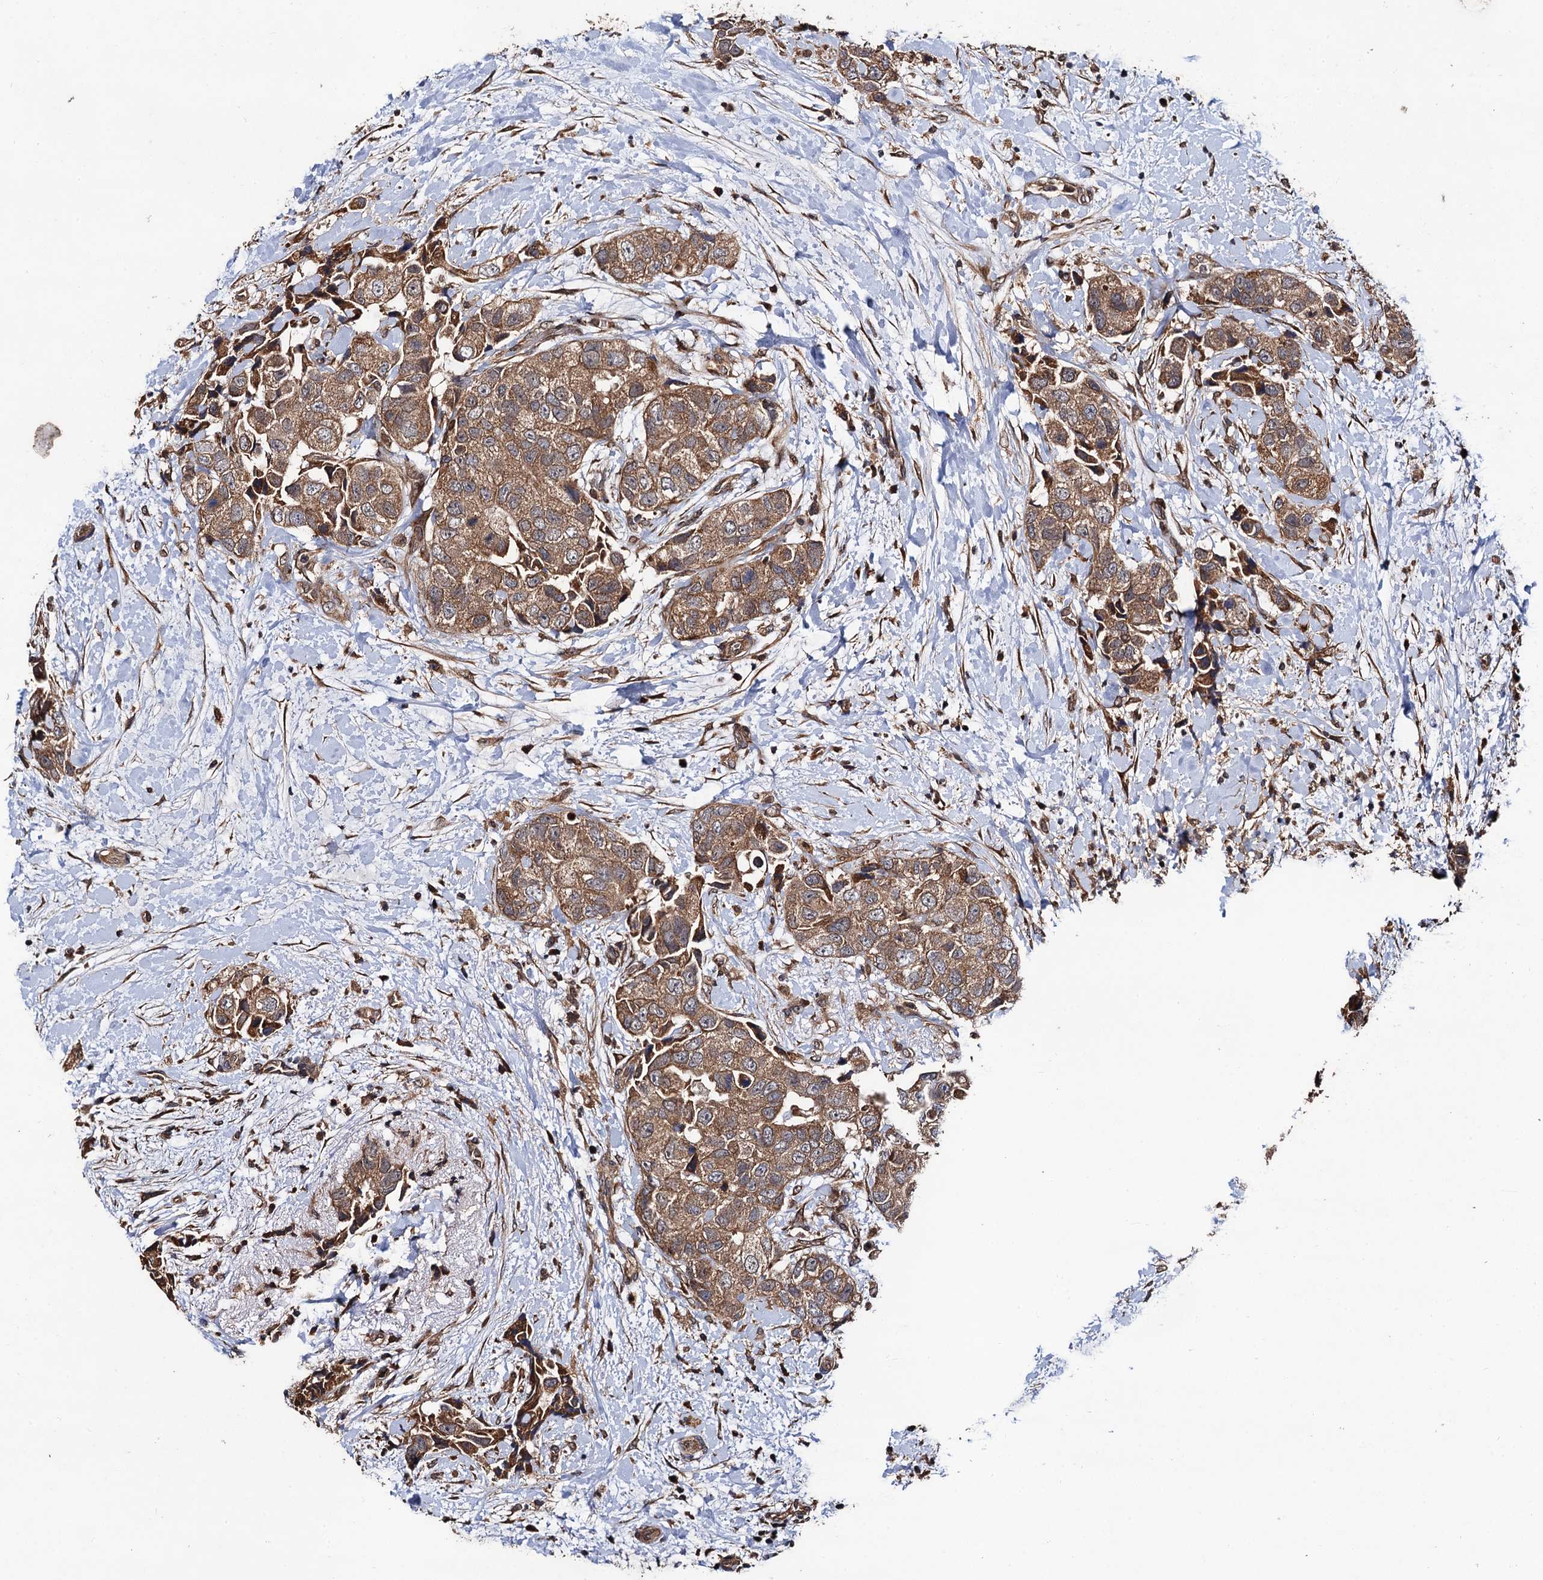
{"staining": {"intensity": "moderate", "quantity": ">75%", "location": "cytoplasmic/membranous"}, "tissue": "breast cancer", "cell_type": "Tumor cells", "image_type": "cancer", "snomed": [{"axis": "morphology", "description": "Normal tissue, NOS"}, {"axis": "morphology", "description": "Duct carcinoma"}, {"axis": "topography", "description": "Breast"}], "caption": "This micrograph demonstrates immunohistochemistry (IHC) staining of breast invasive ductal carcinoma, with medium moderate cytoplasmic/membranous positivity in approximately >75% of tumor cells.", "gene": "MIER2", "patient": {"sex": "female", "age": 62}}